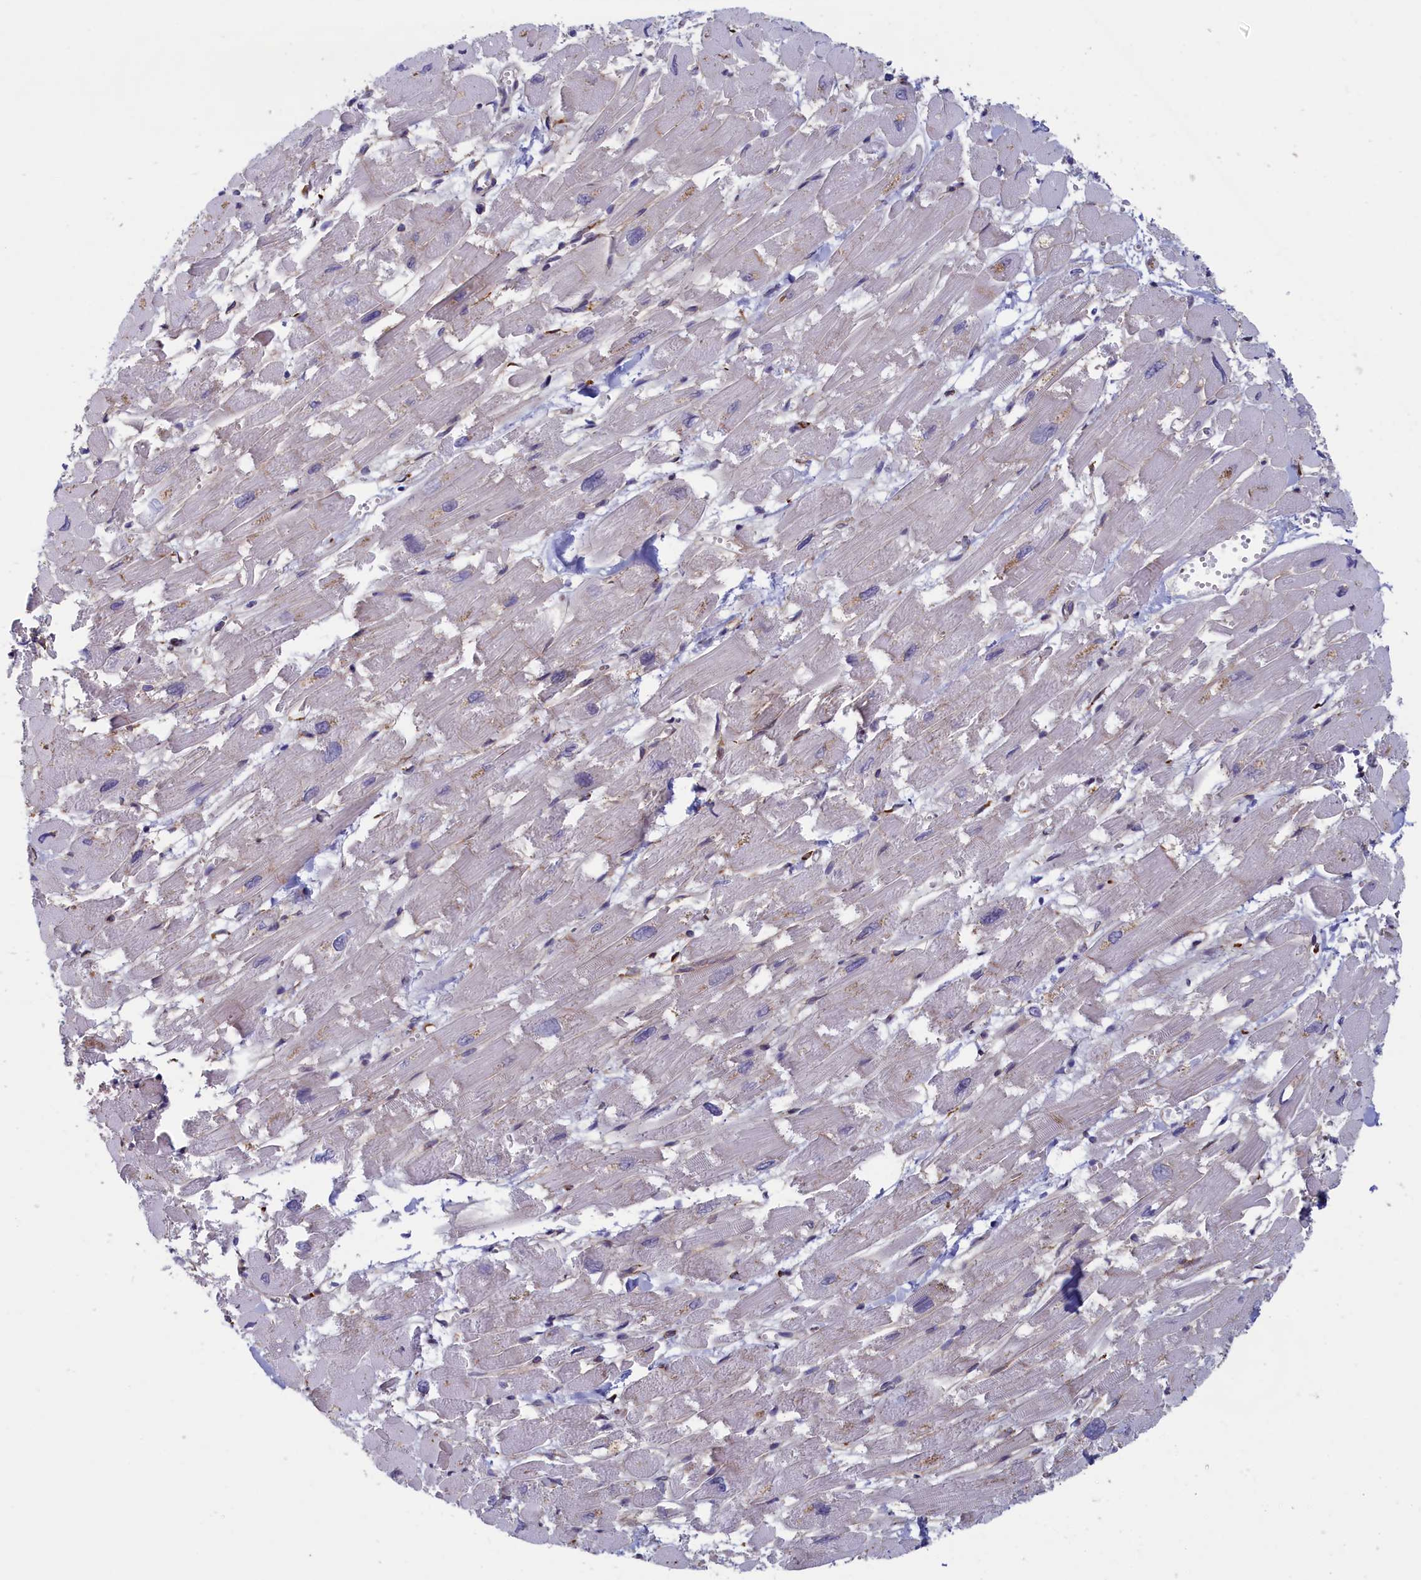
{"staining": {"intensity": "weak", "quantity": "25%-75%", "location": "cytoplasmic/membranous"}, "tissue": "heart muscle", "cell_type": "Cardiomyocytes", "image_type": "normal", "snomed": [{"axis": "morphology", "description": "Normal tissue, NOS"}, {"axis": "topography", "description": "Heart"}], "caption": "Heart muscle stained with a brown dye displays weak cytoplasmic/membranous positive staining in about 25%-75% of cardiomyocytes.", "gene": "CCDC68", "patient": {"sex": "male", "age": 54}}